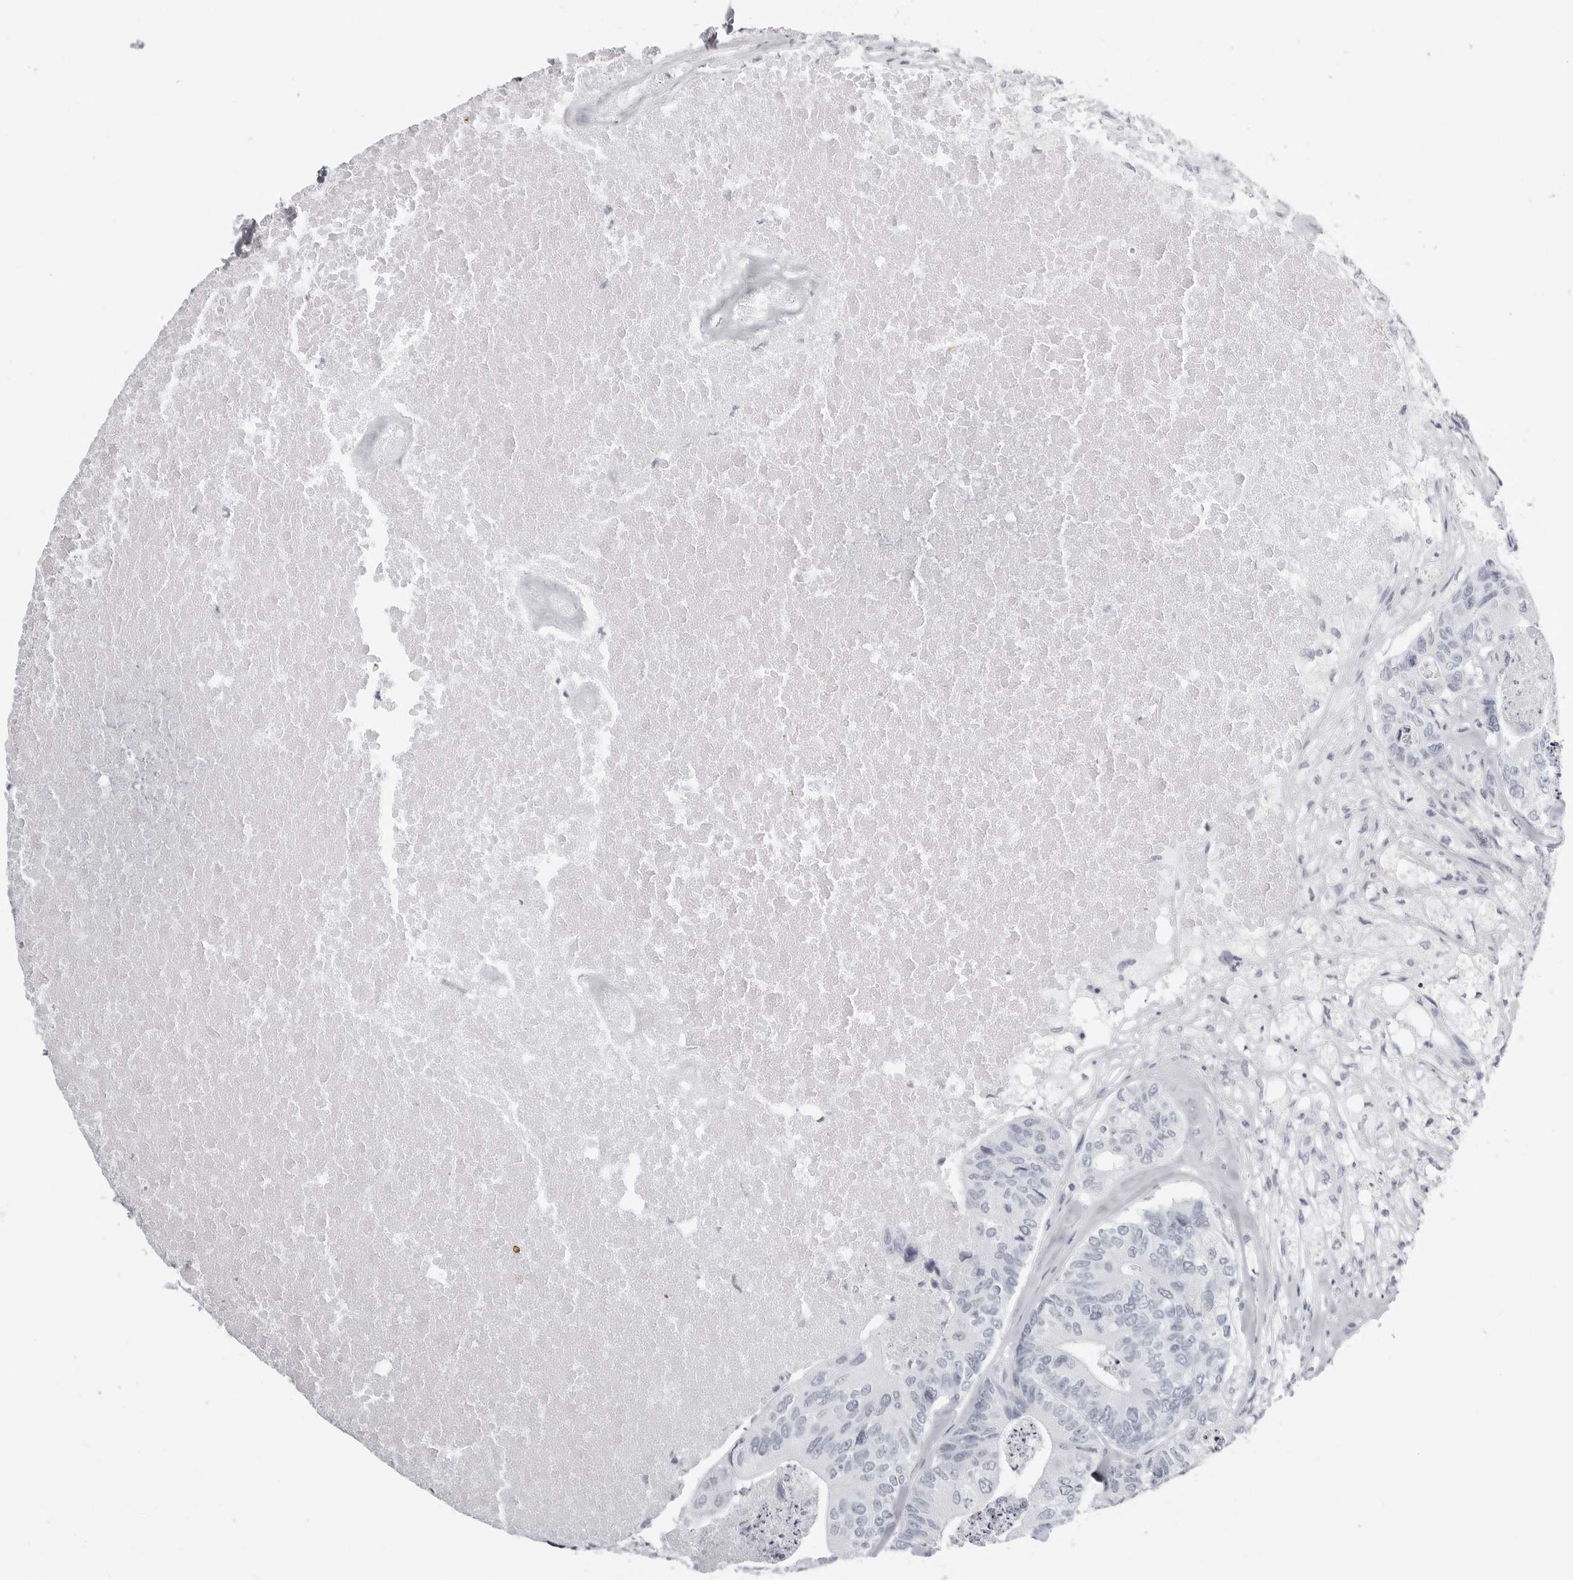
{"staining": {"intensity": "negative", "quantity": "none", "location": "none"}, "tissue": "colorectal cancer", "cell_type": "Tumor cells", "image_type": "cancer", "snomed": [{"axis": "morphology", "description": "Adenocarcinoma, NOS"}, {"axis": "topography", "description": "Colon"}], "caption": "An image of human colorectal cancer is negative for staining in tumor cells.", "gene": "CST1", "patient": {"sex": "female", "age": 67}}